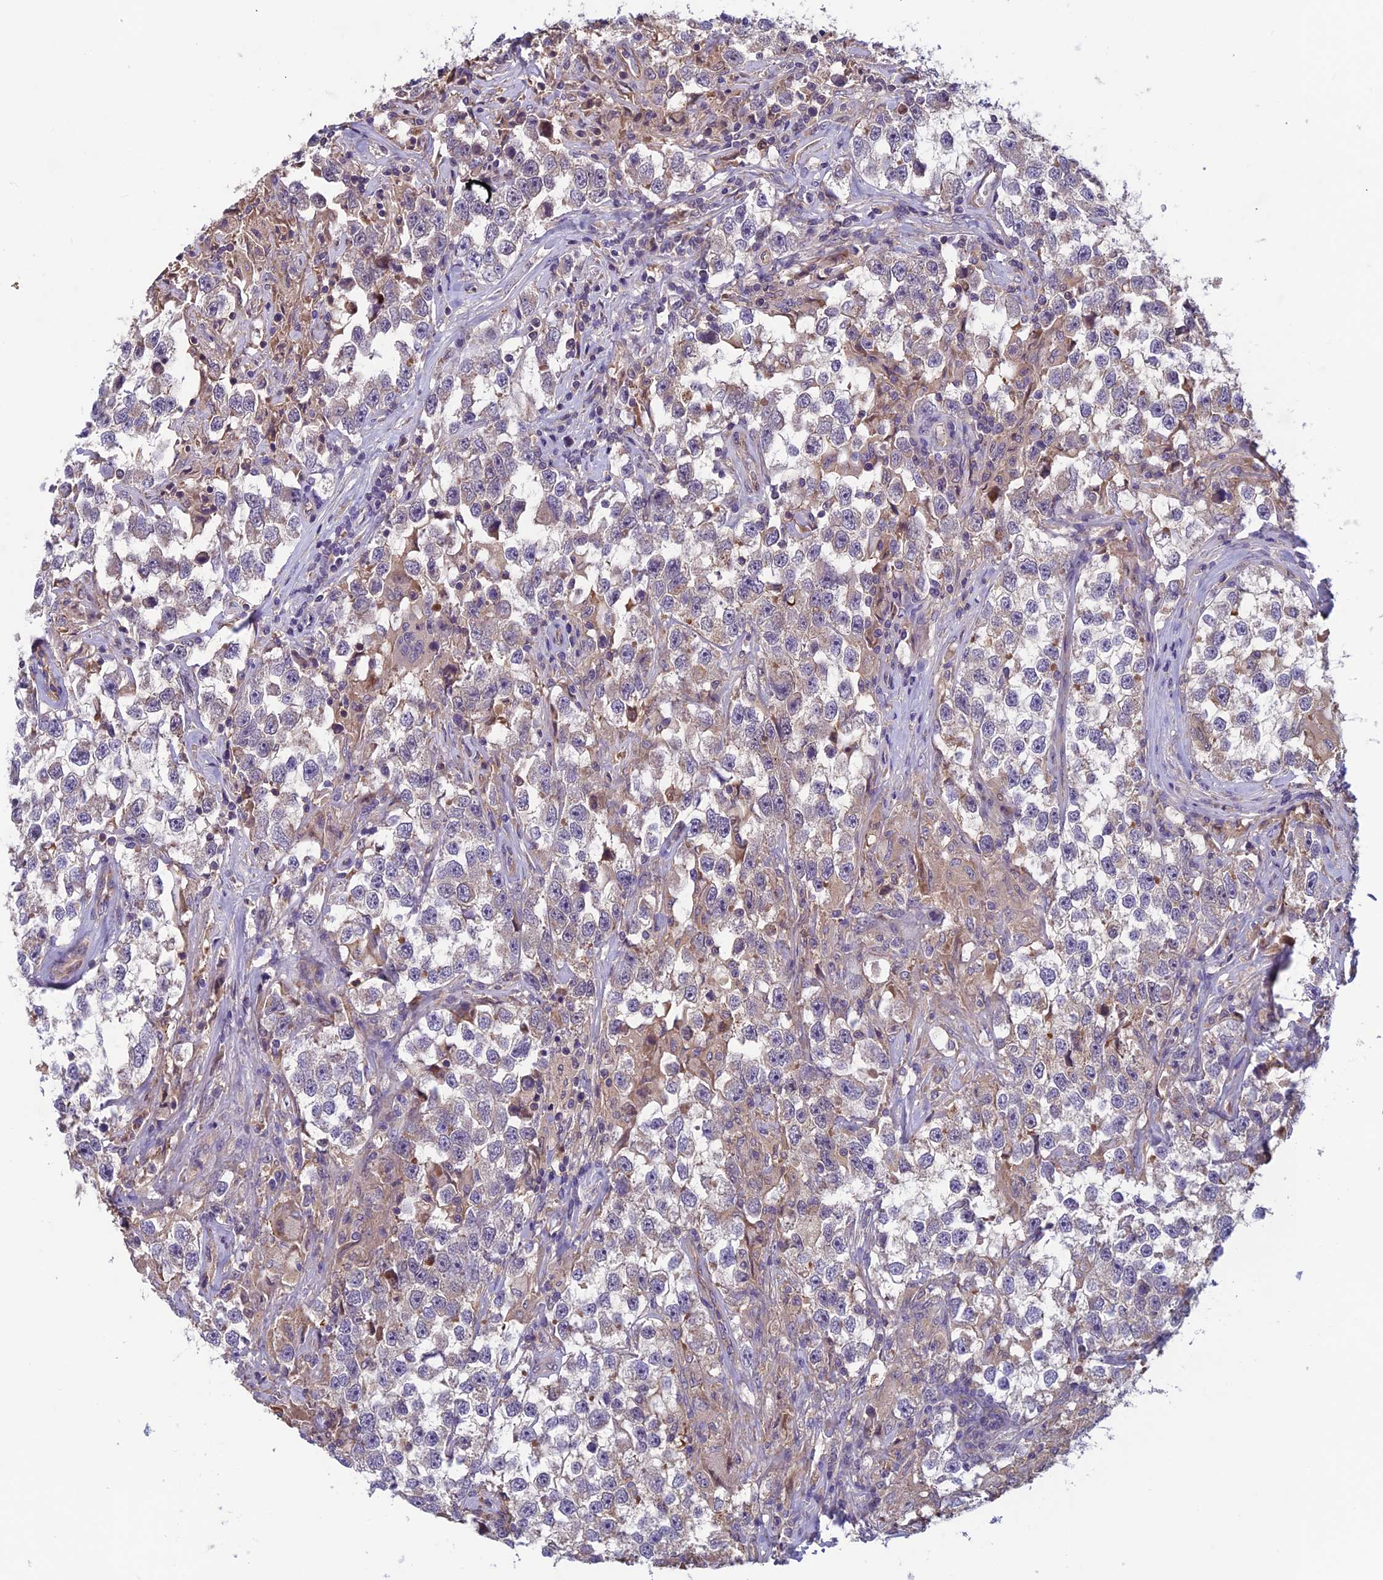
{"staining": {"intensity": "weak", "quantity": "<25%", "location": "cytoplasmic/membranous"}, "tissue": "testis cancer", "cell_type": "Tumor cells", "image_type": "cancer", "snomed": [{"axis": "morphology", "description": "Seminoma, NOS"}, {"axis": "topography", "description": "Testis"}], "caption": "Tumor cells are negative for protein expression in human testis cancer (seminoma).", "gene": "HECA", "patient": {"sex": "male", "age": 46}}